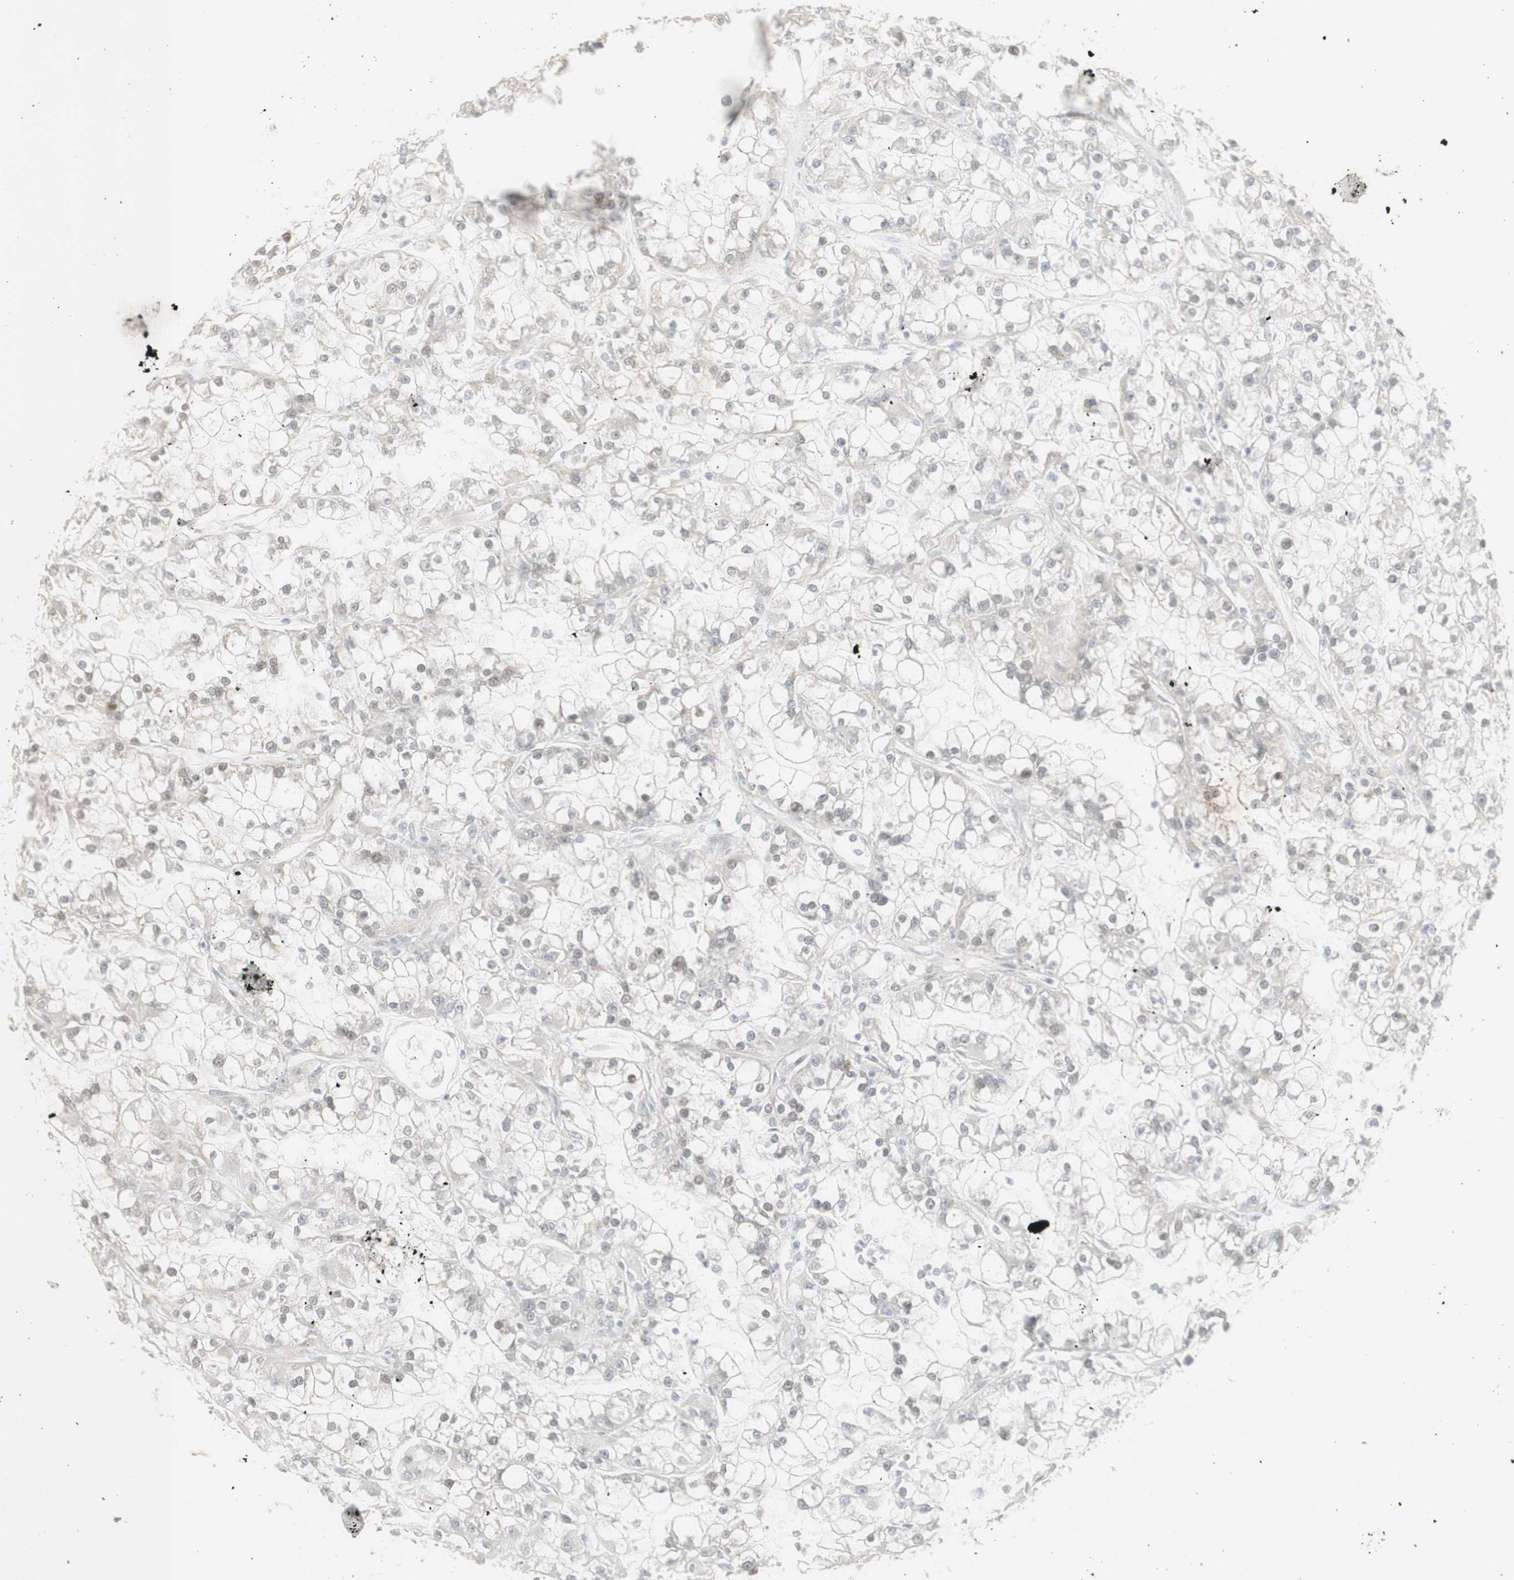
{"staining": {"intensity": "negative", "quantity": "none", "location": "none"}, "tissue": "renal cancer", "cell_type": "Tumor cells", "image_type": "cancer", "snomed": [{"axis": "morphology", "description": "Adenocarcinoma, NOS"}, {"axis": "topography", "description": "Kidney"}], "caption": "Renal adenocarcinoma was stained to show a protein in brown. There is no significant staining in tumor cells.", "gene": "C1orf116", "patient": {"sex": "female", "age": 52}}